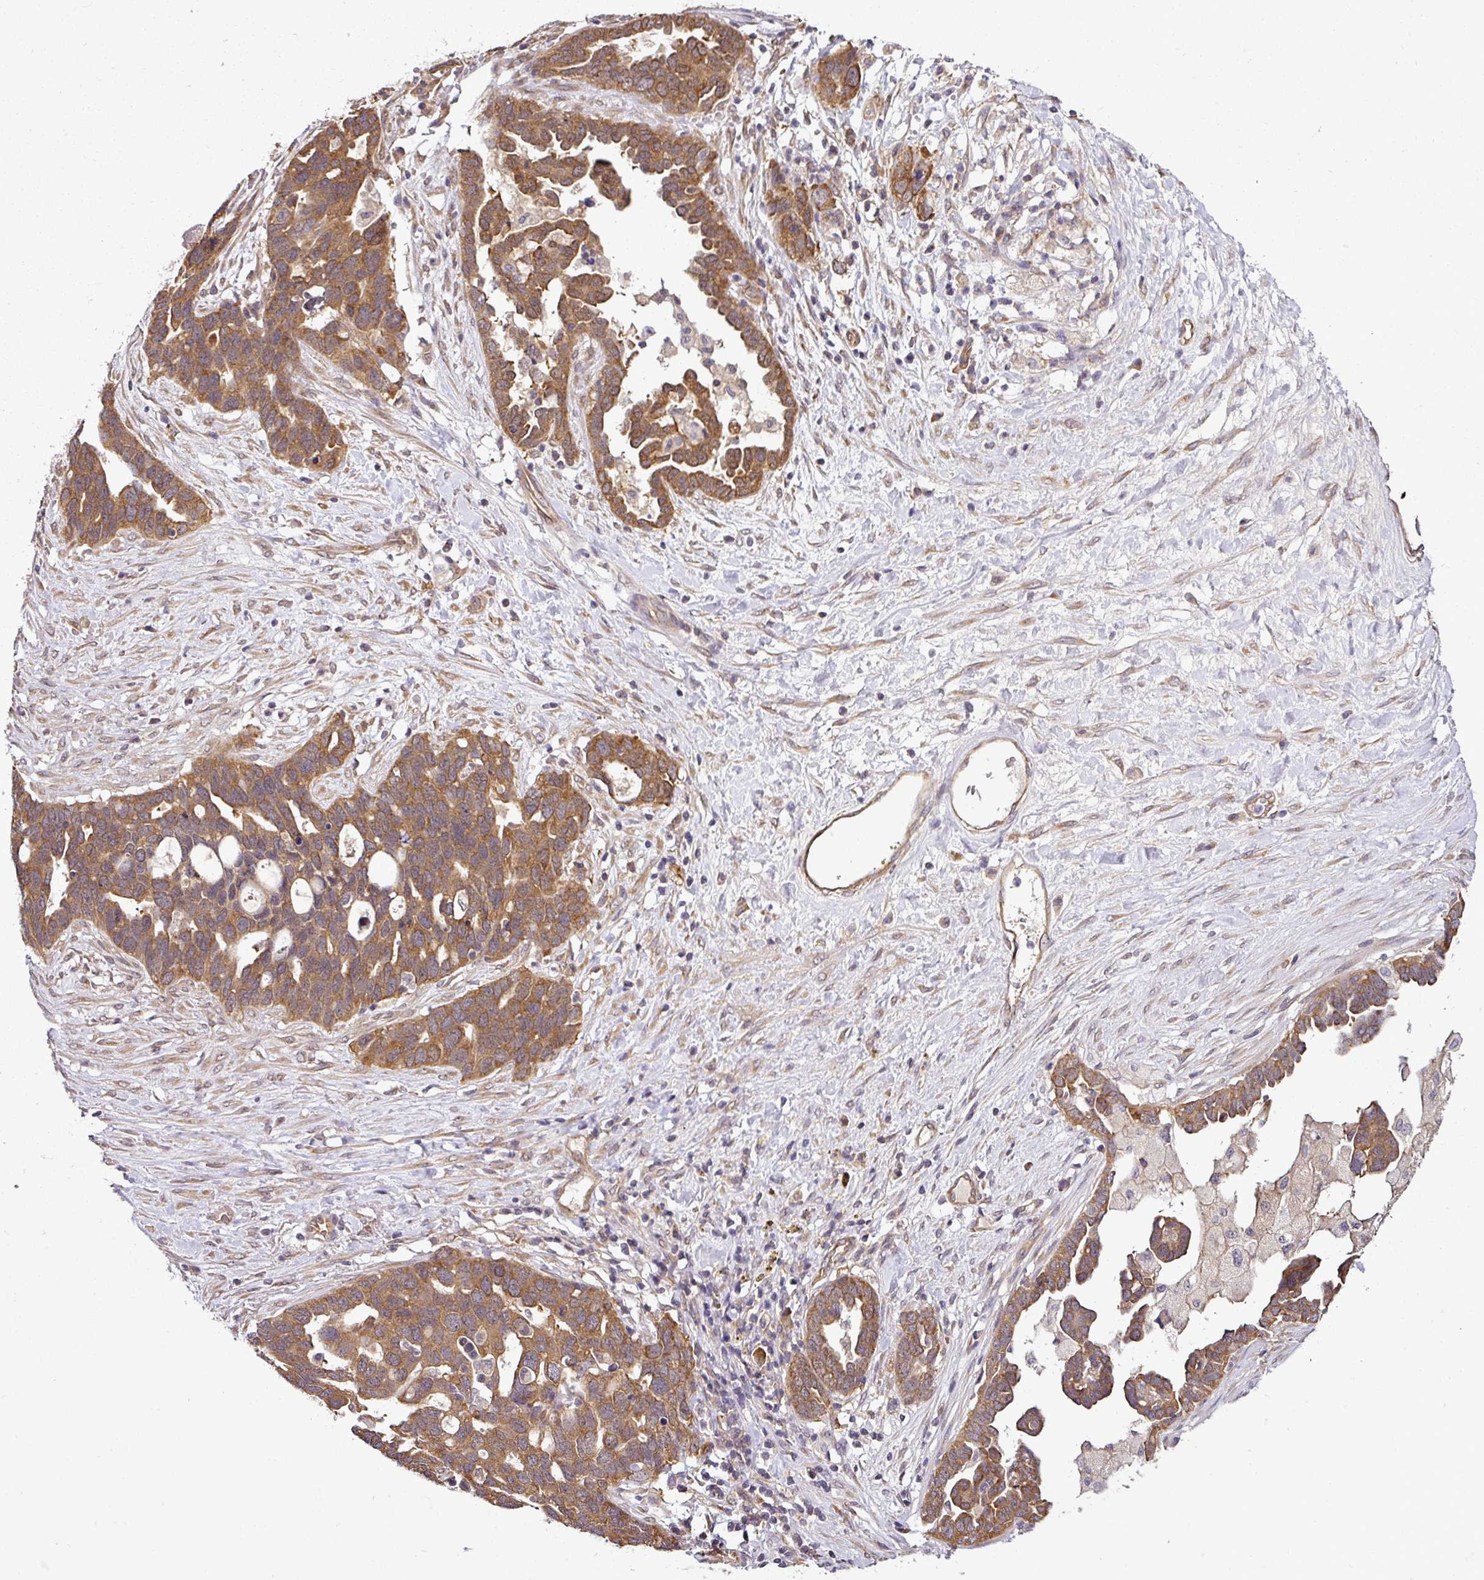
{"staining": {"intensity": "strong", "quantity": ">75%", "location": "cytoplasmic/membranous"}, "tissue": "ovarian cancer", "cell_type": "Tumor cells", "image_type": "cancer", "snomed": [{"axis": "morphology", "description": "Cystadenocarcinoma, serous, NOS"}, {"axis": "topography", "description": "Ovary"}], "caption": "DAB immunohistochemical staining of ovarian serous cystadenocarcinoma displays strong cytoplasmic/membranous protein staining in about >75% of tumor cells. The staining is performed using DAB brown chromogen to label protein expression. The nuclei are counter-stained blue using hematoxylin.", "gene": "RBM4B", "patient": {"sex": "female", "age": 54}}